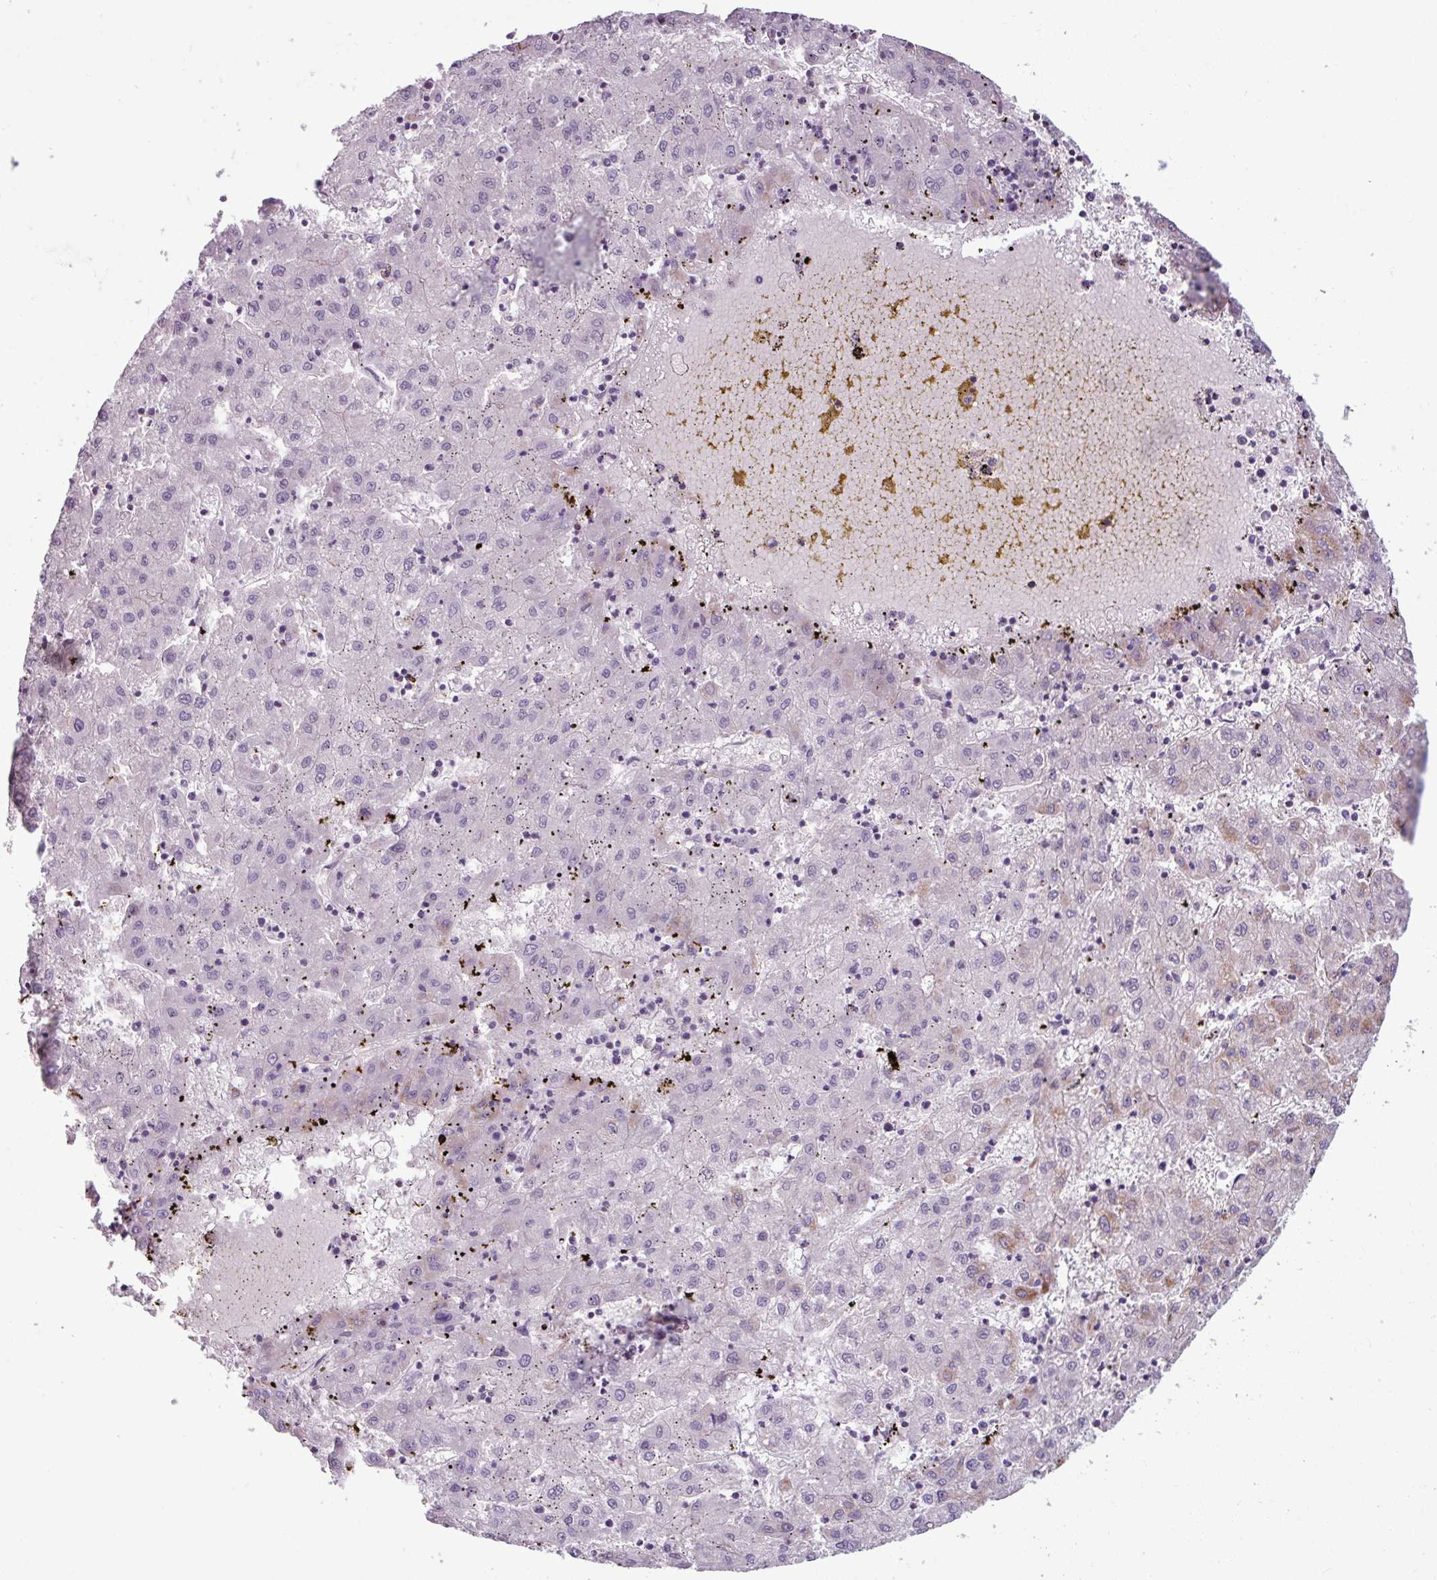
{"staining": {"intensity": "moderate", "quantity": "<25%", "location": "cytoplasmic/membranous"}, "tissue": "liver cancer", "cell_type": "Tumor cells", "image_type": "cancer", "snomed": [{"axis": "morphology", "description": "Carcinoma, Hepatocellular, NOS"}, {"axis": "topography", "description": "Liver"}], "caption": "This micrograph reveals immunohistochemistry staining of liver hepatocellular carcinoma, with low moderate cytoplasmic/membranous staining in approximately <25% of tumor cells.", "gene": "PNMA6A", "patient": {"sex": "male", "age": 72}}